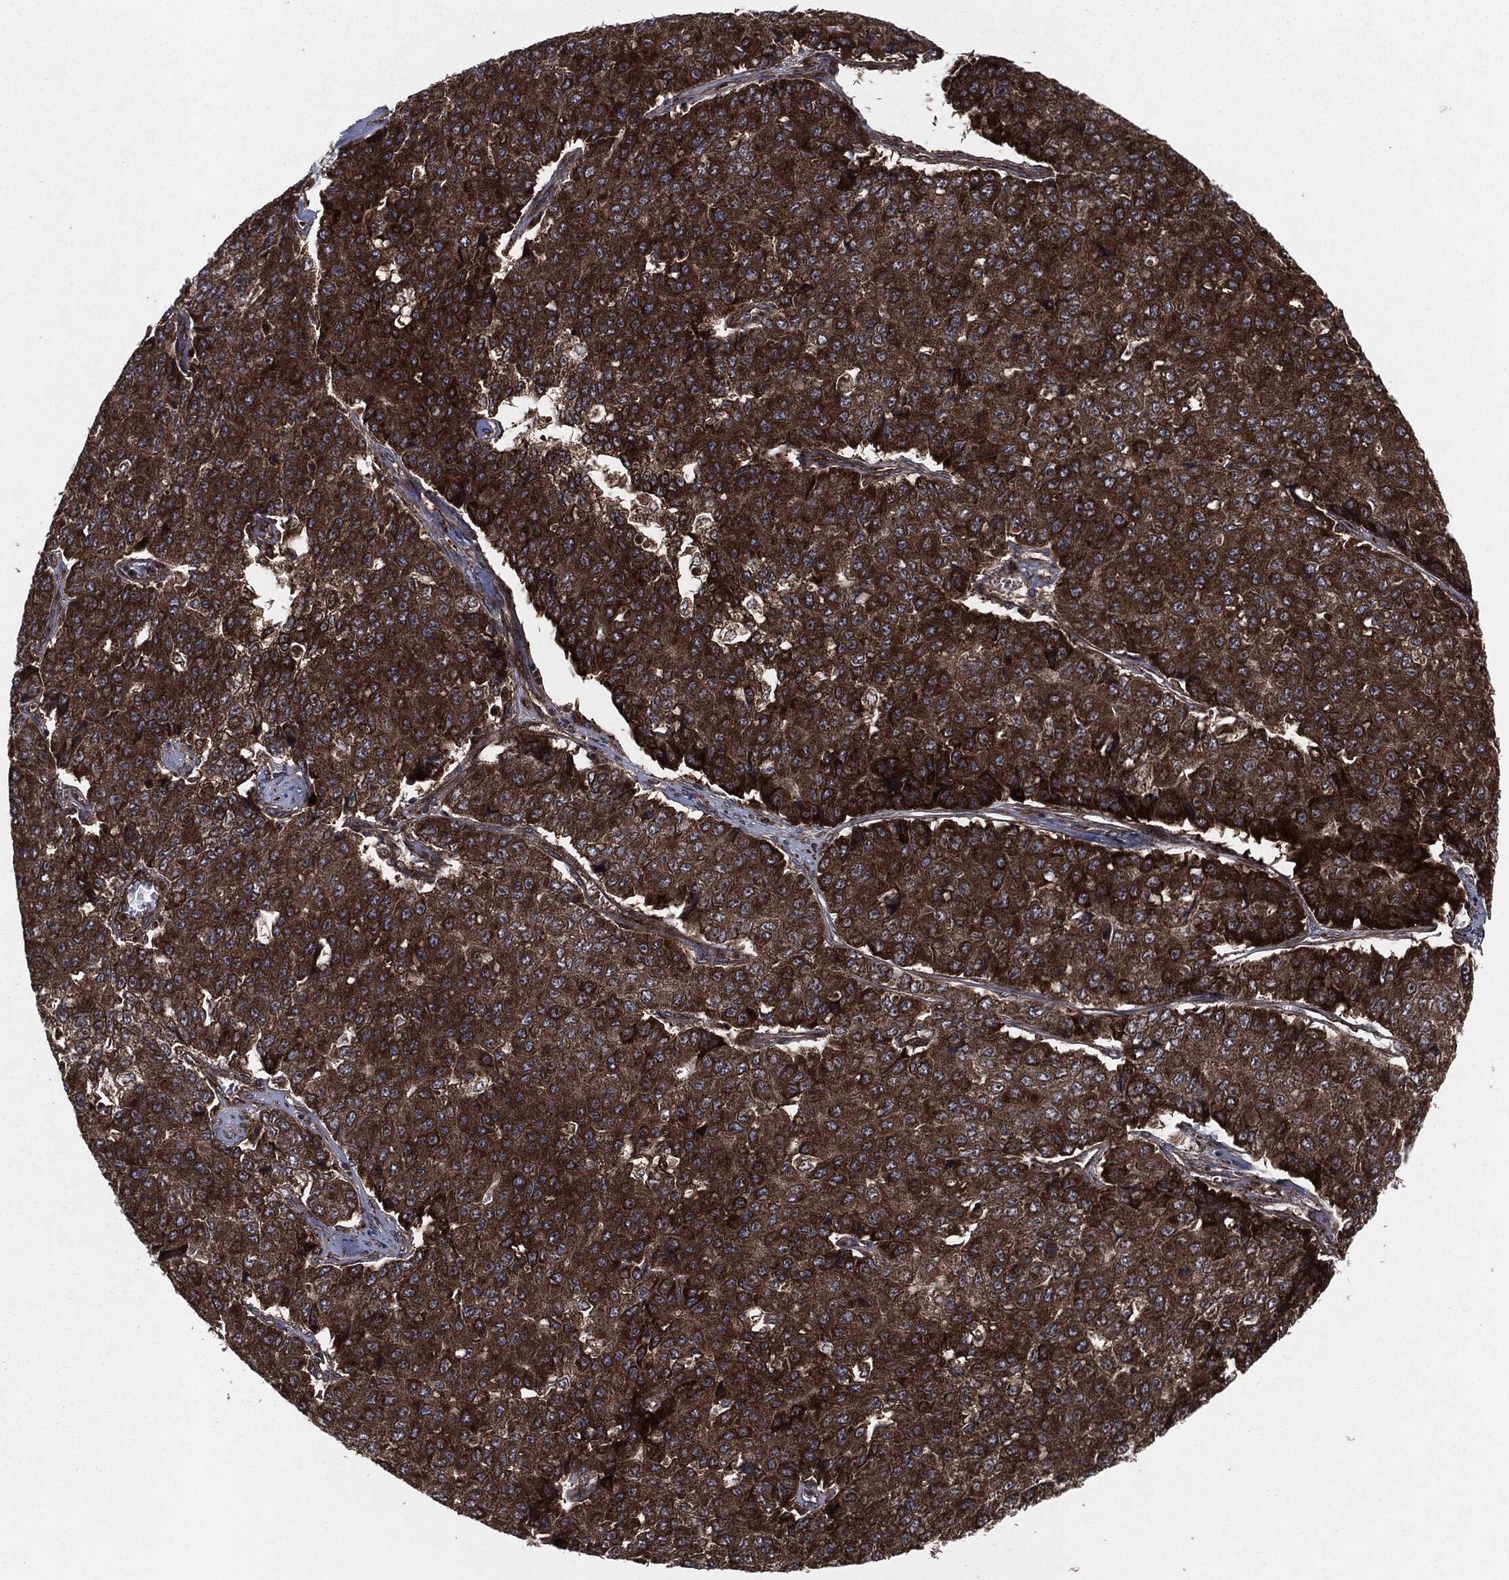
{"staining": {"intensity": "strong", "quantity": ">75%", "location": "cytoplasmic/membranous"}, "tissue": "pancreatic cancer", "cell_type": "Tumor cells", "image_type": "cancer", "snomed": [{"axis": "morphology", "description": "Normal tissue, NOS"}, {"axis": "morphology", "description": "Adenocarcinoma, NOS"}, {"axis": "topography", "description": "Pancreas"}, {"axis": "topography", "description": "Duodenum"}], "caption": "This micrograph shows immunohistochemistry (IHC) staining of human pancreatic cancer (adenocarcinoma), with high strong cytoplasmic/membranous expression in approximately >75% of tumor cells.", "gene": "RAF1", "patient": {"sex": "male", "age": 50}}